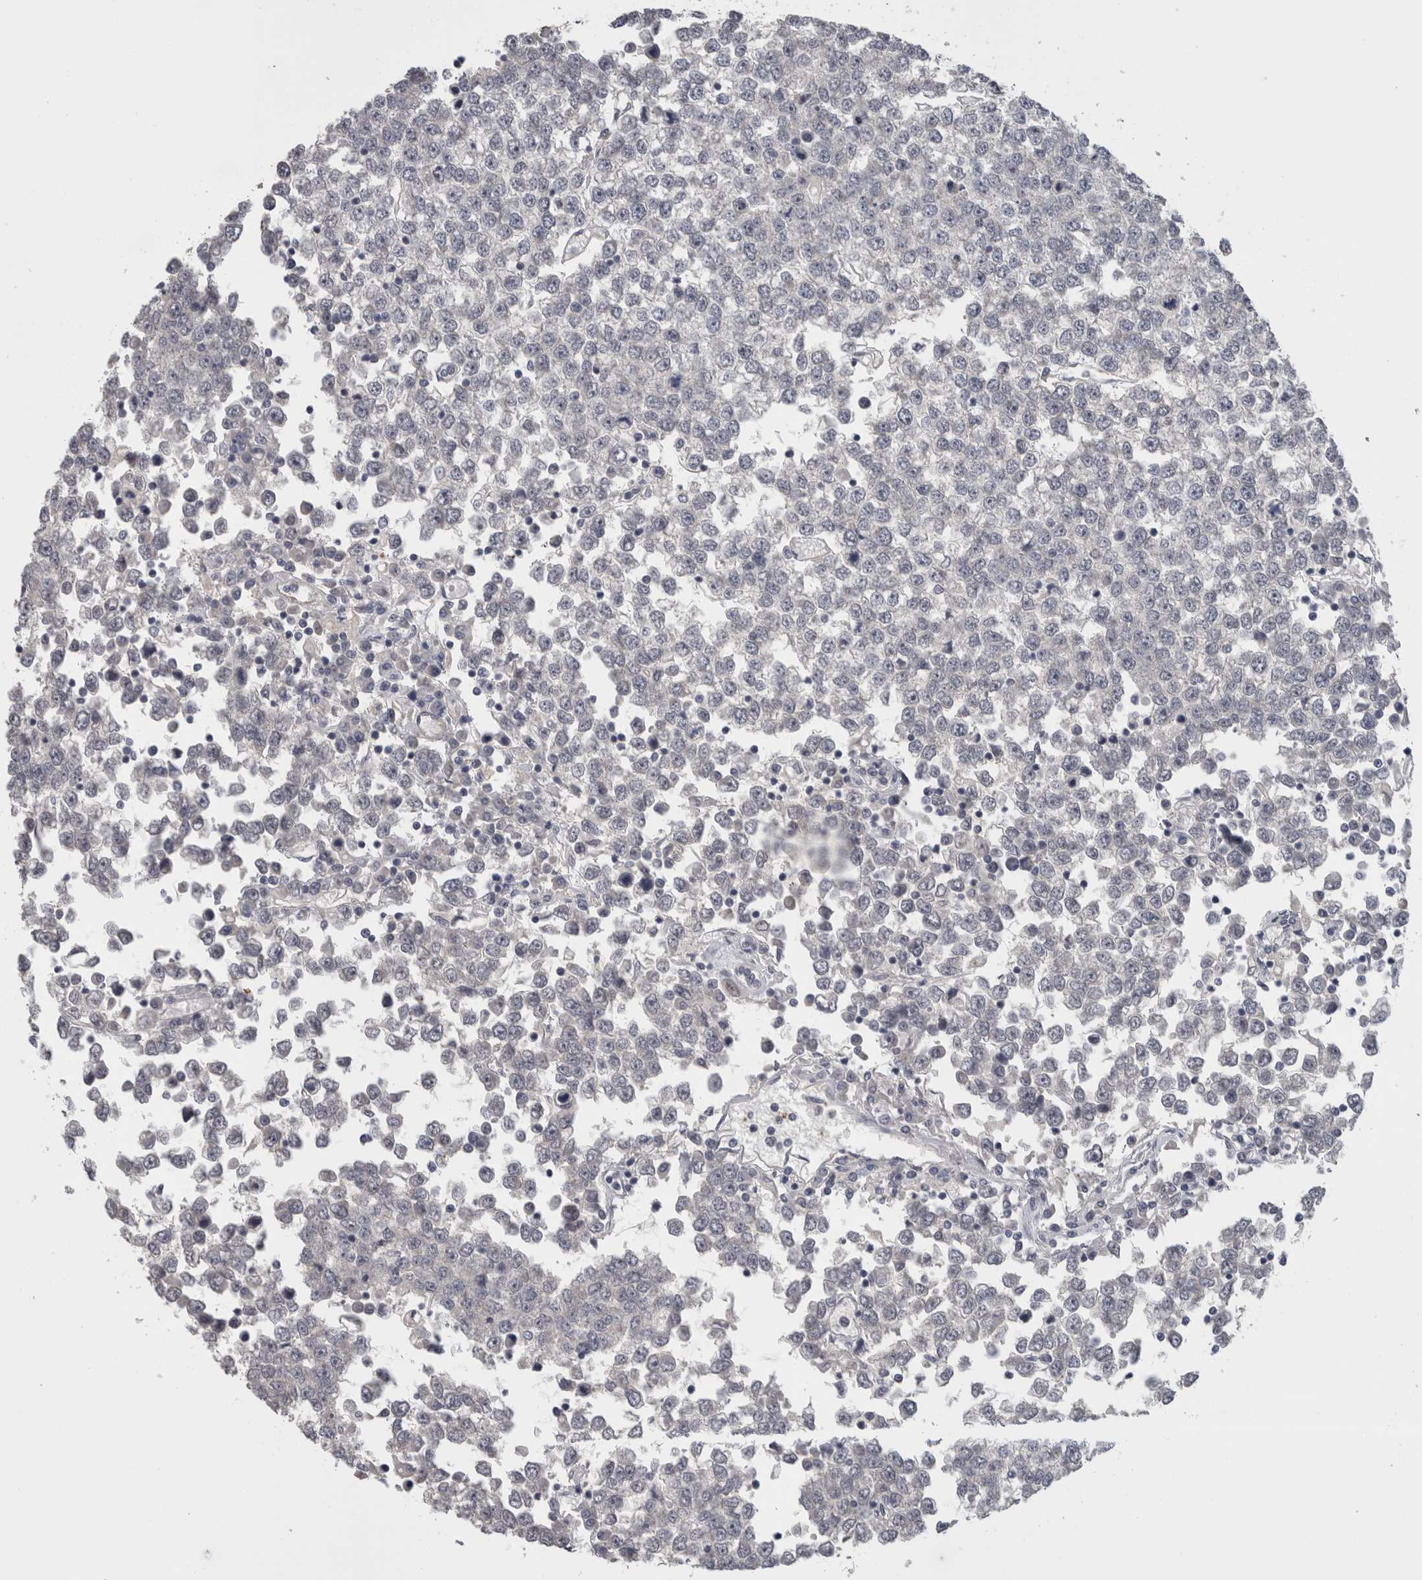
{"staining": {"intensity": "negative", "quantity": "none", "location": "none"}, "tissue": "testis cancer", "cell_type": "Tumor cells", "image_type": "cancer", "snomed": [{"axis": "morphology", "description": "Seminoma, NOS"}, {"axis": "topography", "description": "Testis"}], "caption": "Immunohistochemical staining of testis seminoma reveals no significant expression in tumor cells.", "gene": "RMDN1", "patient": {"sex": "male", "age": 65}}